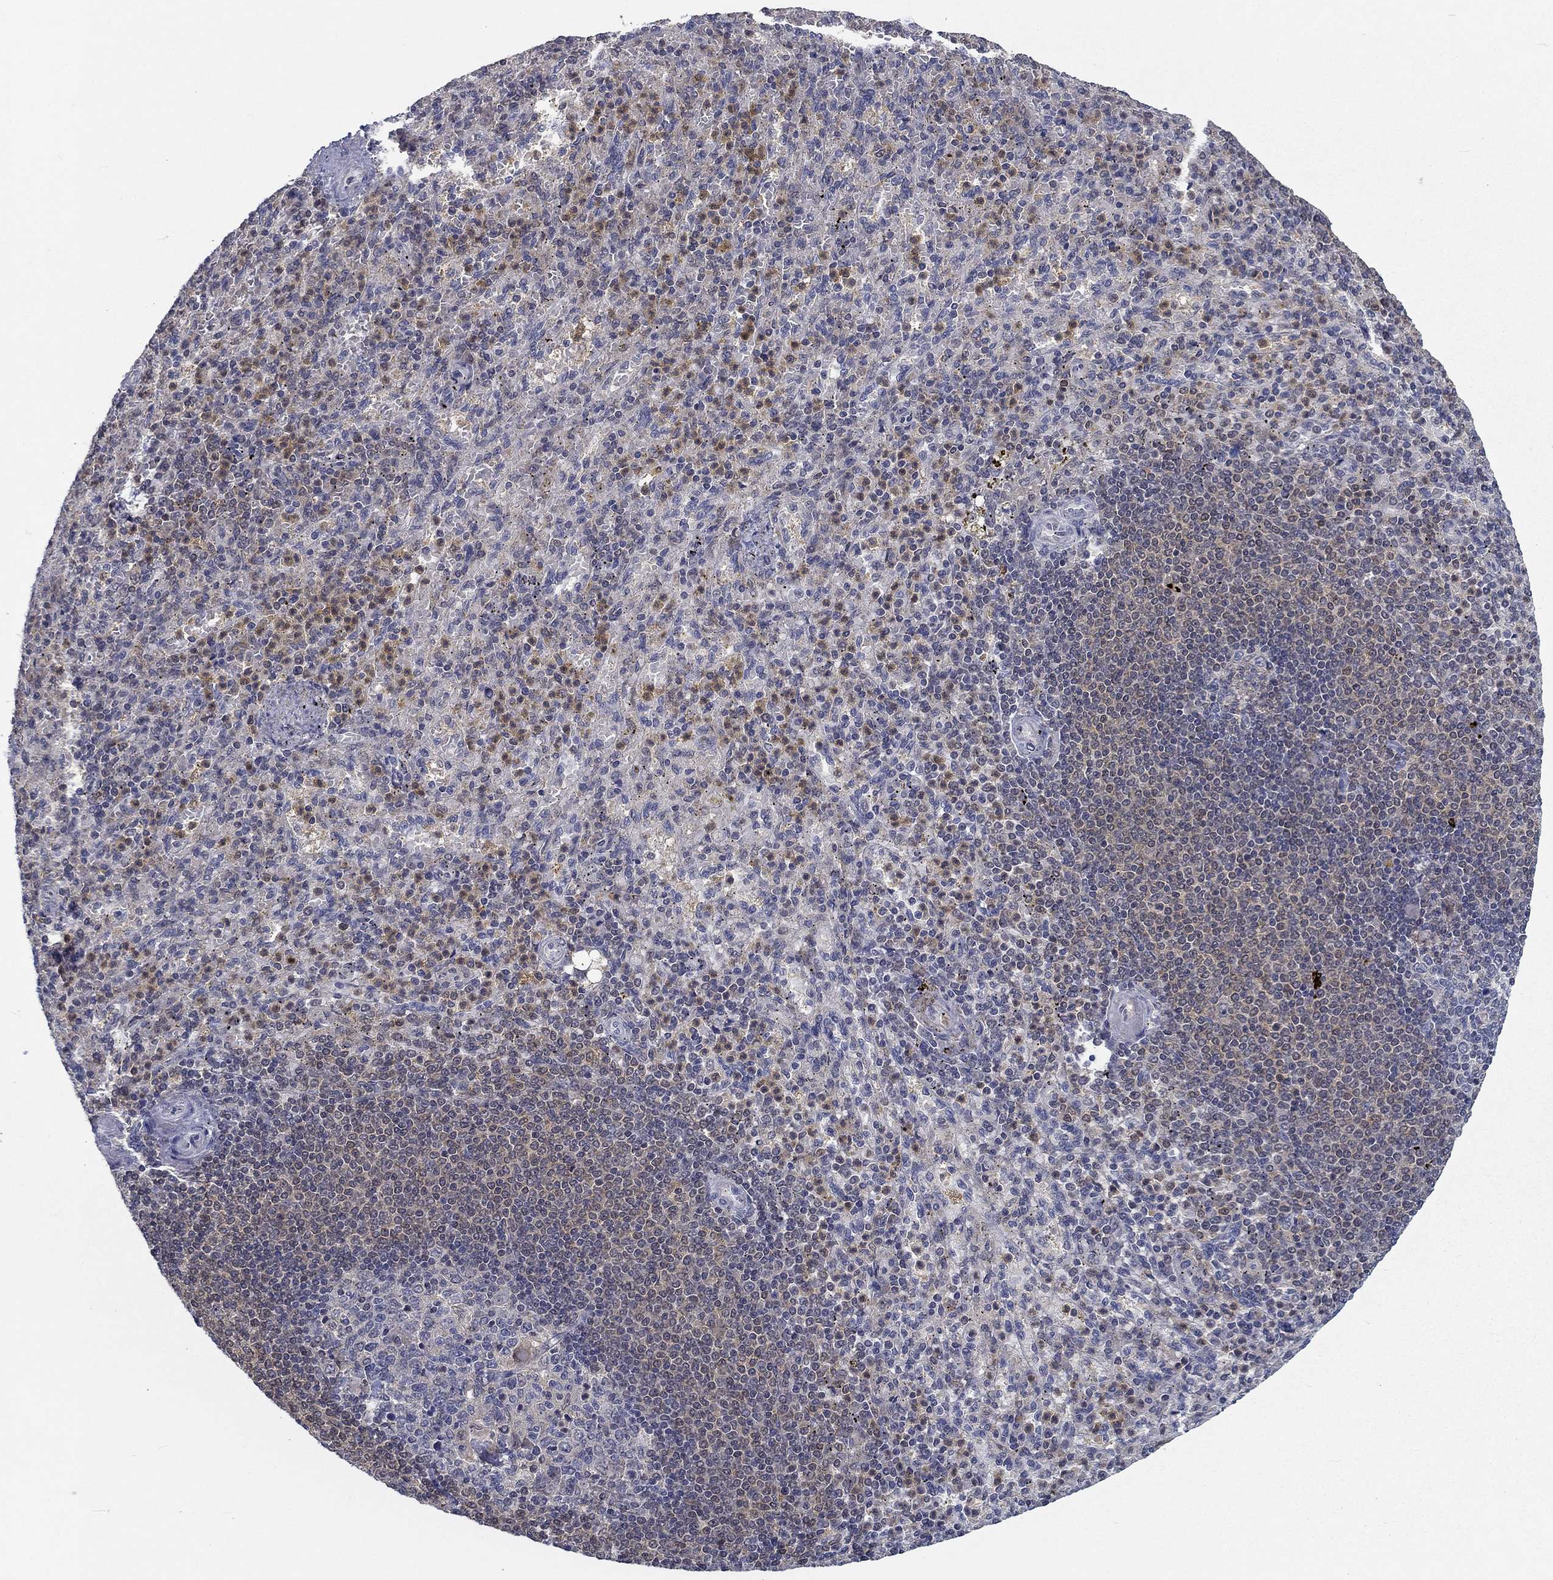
{"staining": {"intensity": "negative", "quantity": "none", "location": "none"}, "tissue": "spleen", "cell_type": "Cells in red pulp", "image_type": "normal", "snomed": [{"axis": "morphology", "description": "Normal tissue, NOS"}, {"axis": "topography", "description": "Spleen"}], "caption": "IHC of unremarkable human spleen displays no staining in cells in red pulp.", "gene": "NIT2", "patient": {"sex": "female", "age": 74}}